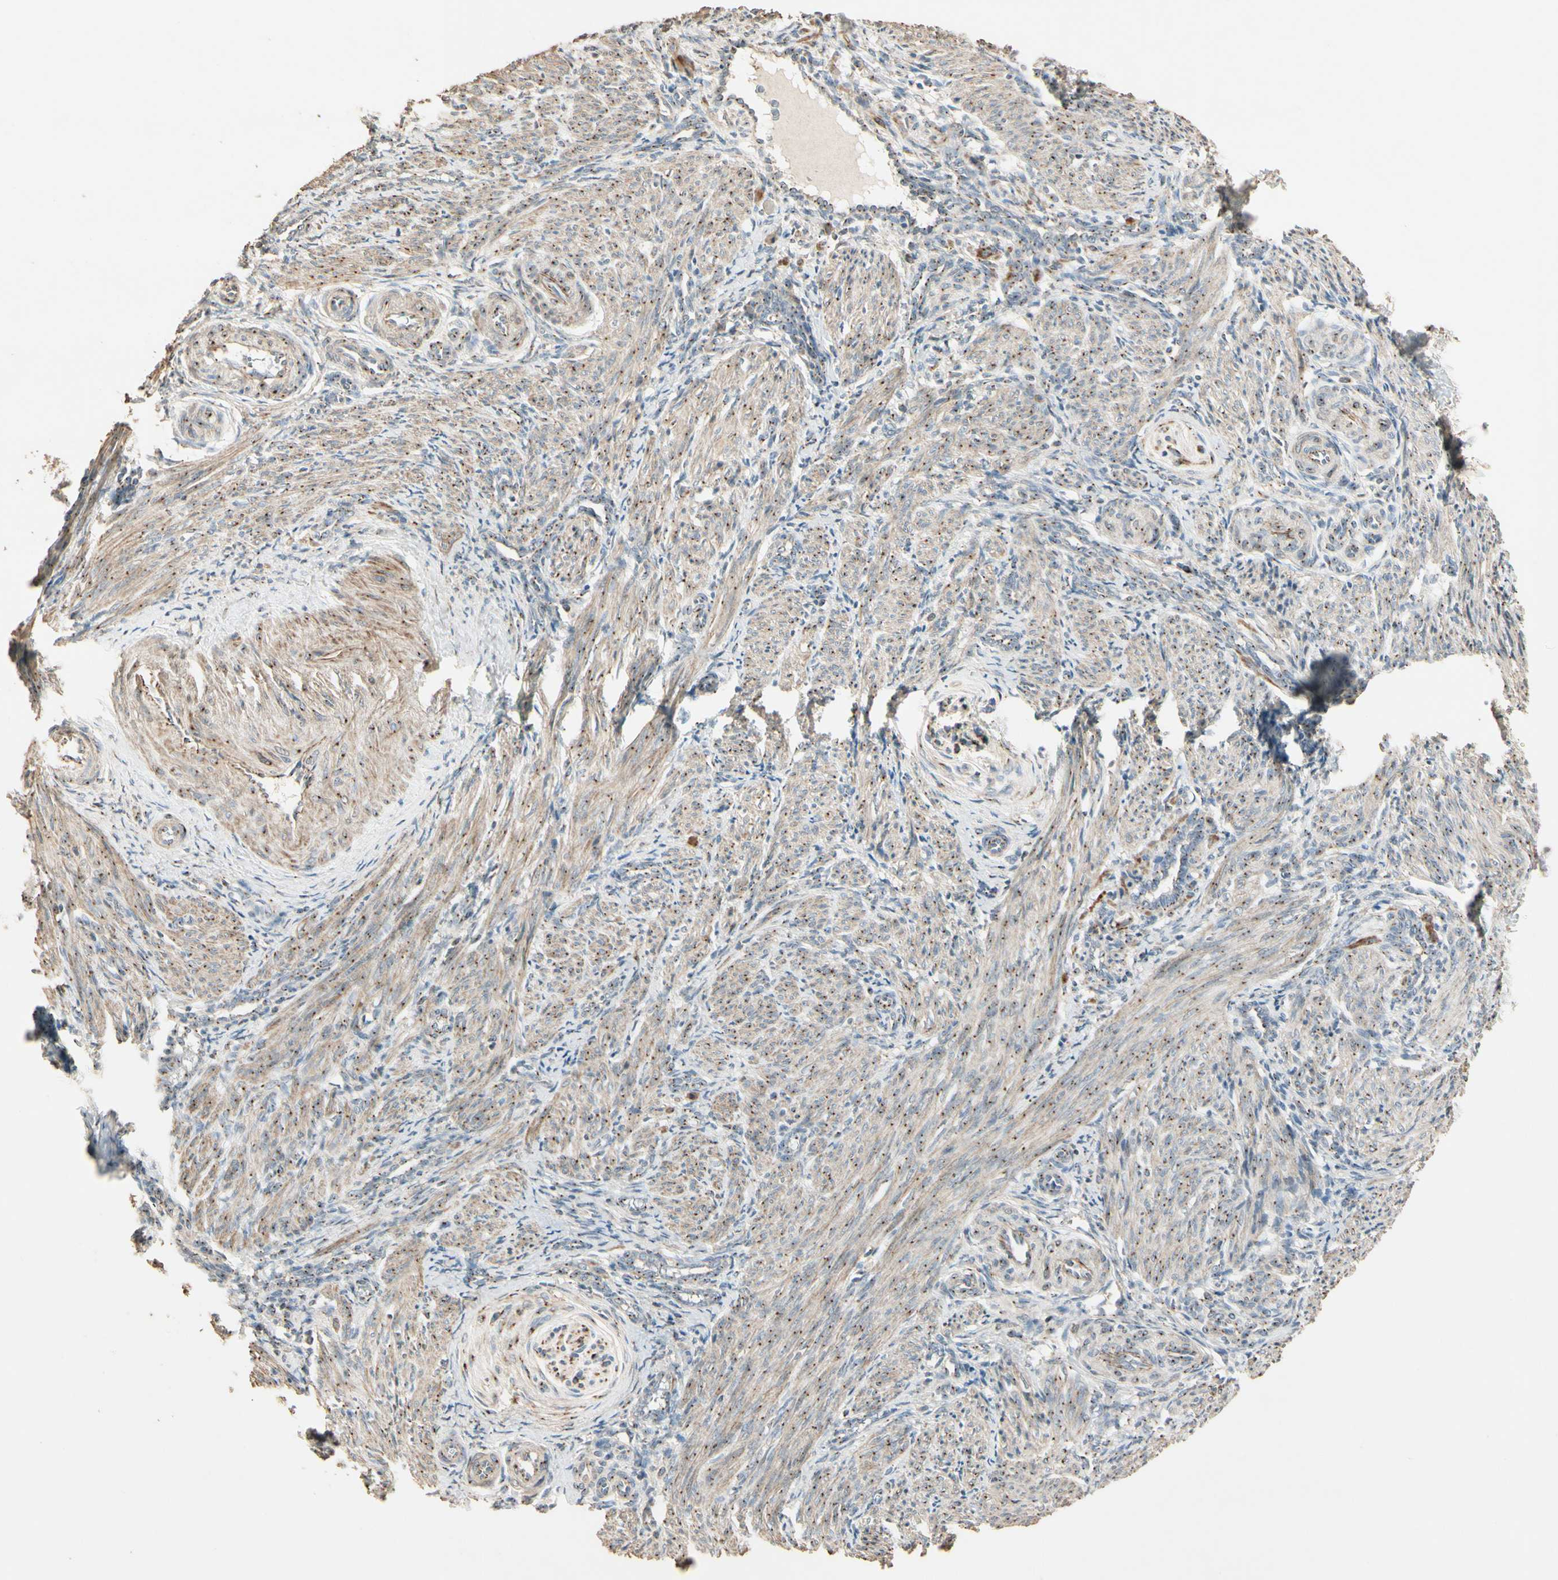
{"staining": {"intensity": "moderate", "quantity": ">75%", "location": "cytoplasmic/membranous"}, "tissue": "smooth muscle", "cell_type": "Smooth muscle cells", "image_type": "normal", "snomed": [{"axis": "morphology", "description": "Normal tissue, NOS"}, {"axis": "topography", "description": "Endometrium"}], "caption": "Immunohistochemistry (IHC) of unremarkable human smooth muscle demonstrates medium levels of moderate cytoplasmic/membranous positivity in about >75% of smooth muscle cells.", "gene": "AKAP9", "patient": {"sex": "female", "age": 33}}